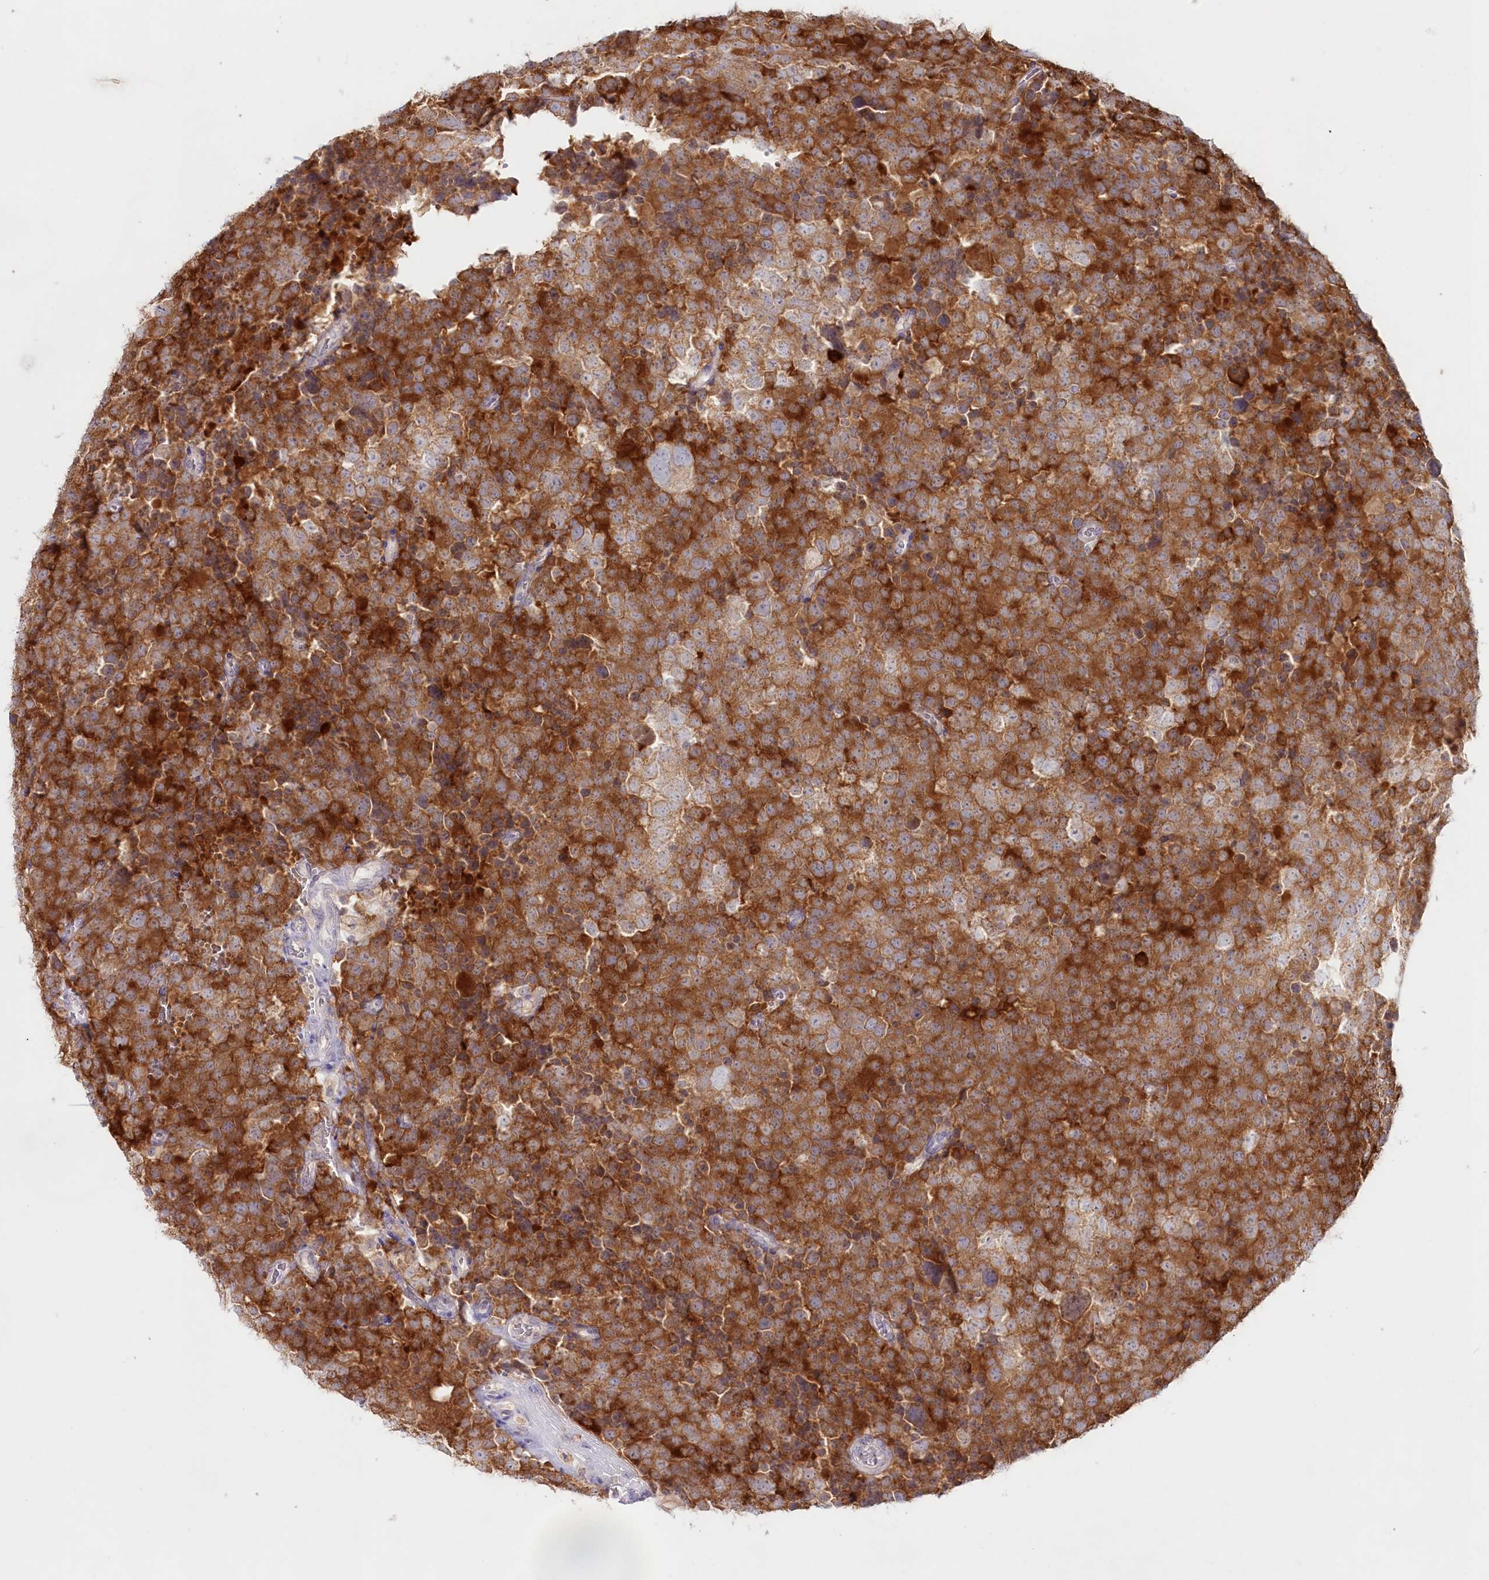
{"staining": {"intensity": "strong", "quantity": ">75%", "location": "cytoplasmic/membranous"}, "tissue": "testis cancer", "cell_type": "Tumor cells", "image_type": "cancer", "snomed": [{"axis": "morphology", "description": "Seminoma, NOS"}, {"axis": "topography", "description": "Testis"}], "caption": "Immunohistochemical staining of seminoma (testis) demonstrates high levels of strong cytoplasmic/membranous protein expression in about >75% of tumor cells.", "gene": "PSAPL1", "patient": {"sex": "male", "age": 71}}